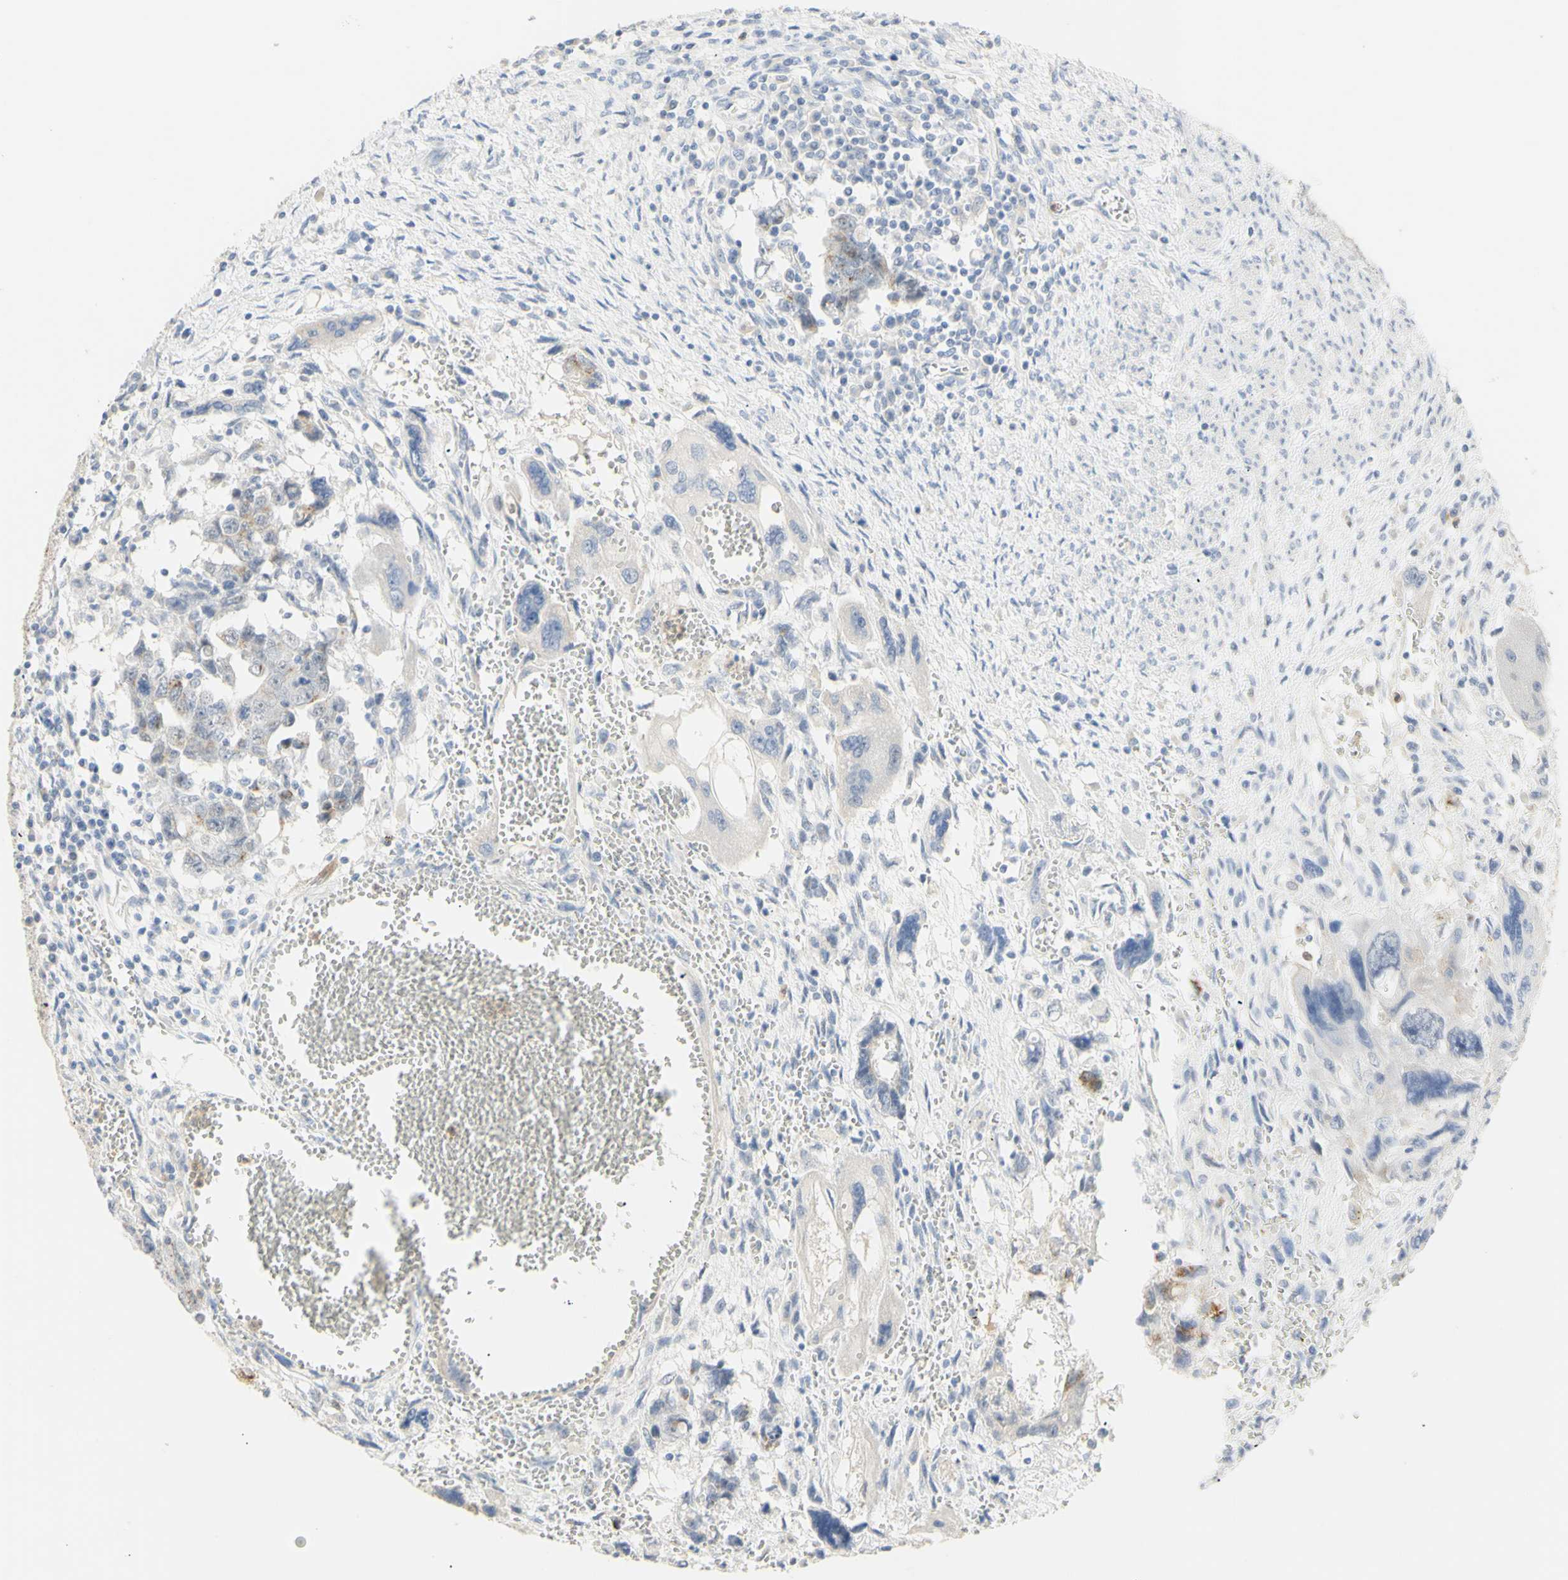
{"staining": {"intensity": "moderate", "quantity": "<25%", "location": "cytoplasmic/membranous"}, "tissue": "testis cancer", "cell_type": "Tumor cells", "image_type": "cancer", "snomed": [{"axis": "morphology", "description": "Carcinoma, Embryonal, NOS"}, {"axis": "topography", "description": "Testis"}], "caption": "This micrograph reveals immunohistochemistry (IHC) staining of testis embryonal carcinoma, with low moderate cytoplasmic/membranous positivity in about <25% of tumor cells.", "gene": "B4GALNT3", "patient": {"sex": "male", "age": 28}}